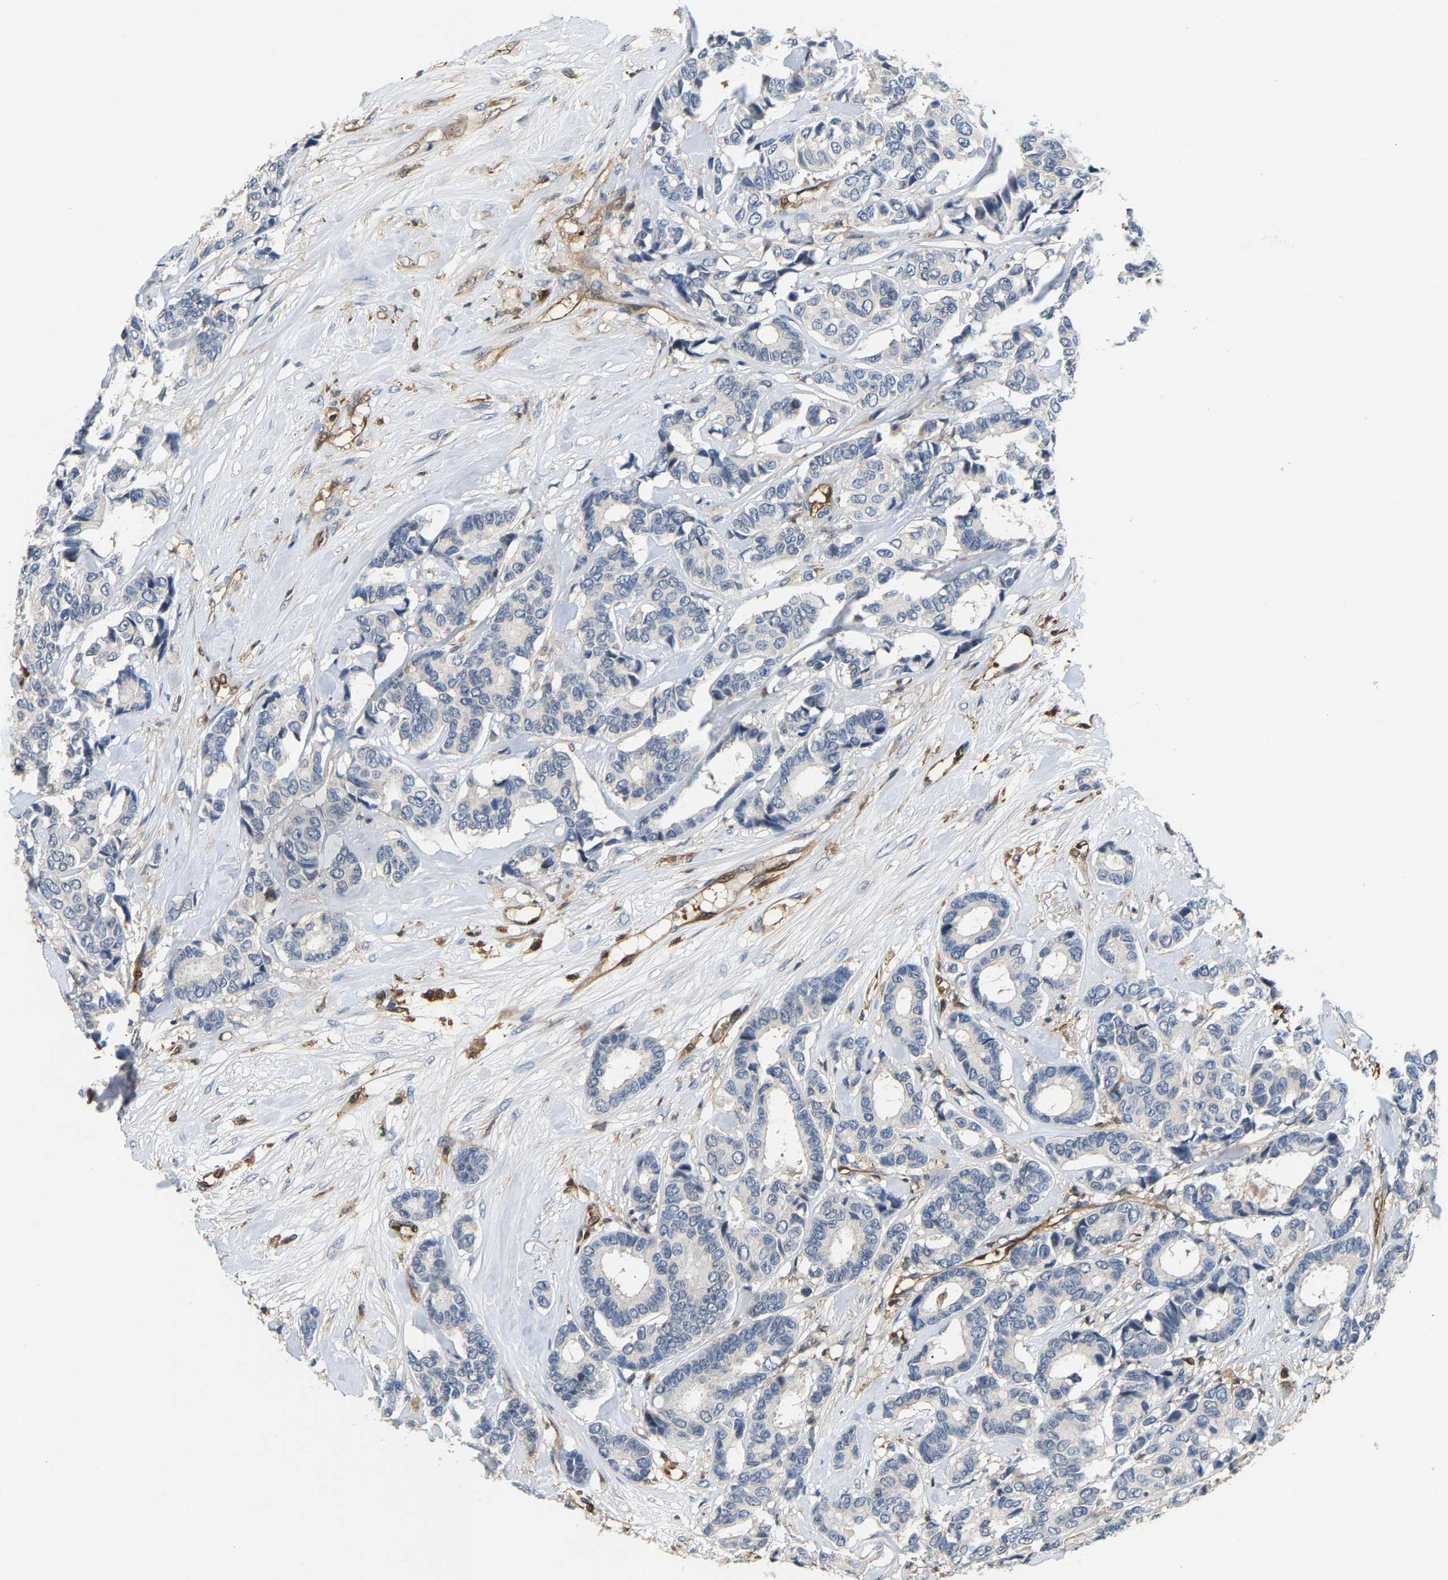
{"staining": {"intensity": "negative", "quantity": "none", "location": "none"}, "tissue": "breast cancer", "cell_type": "Tumor cells", "image_type": "cancer", "snomed": [{"axis": "morphology", "description": "Duct carcinoma"}, {"axis": "topography", "description": "Breast"}], "caption": "Micrograph shows no protein positivity in tumor cells of breast intraductal carcinoma tissue.", "gene": "GIMAP7", "patient": {"sex": "female", "age": 87}}